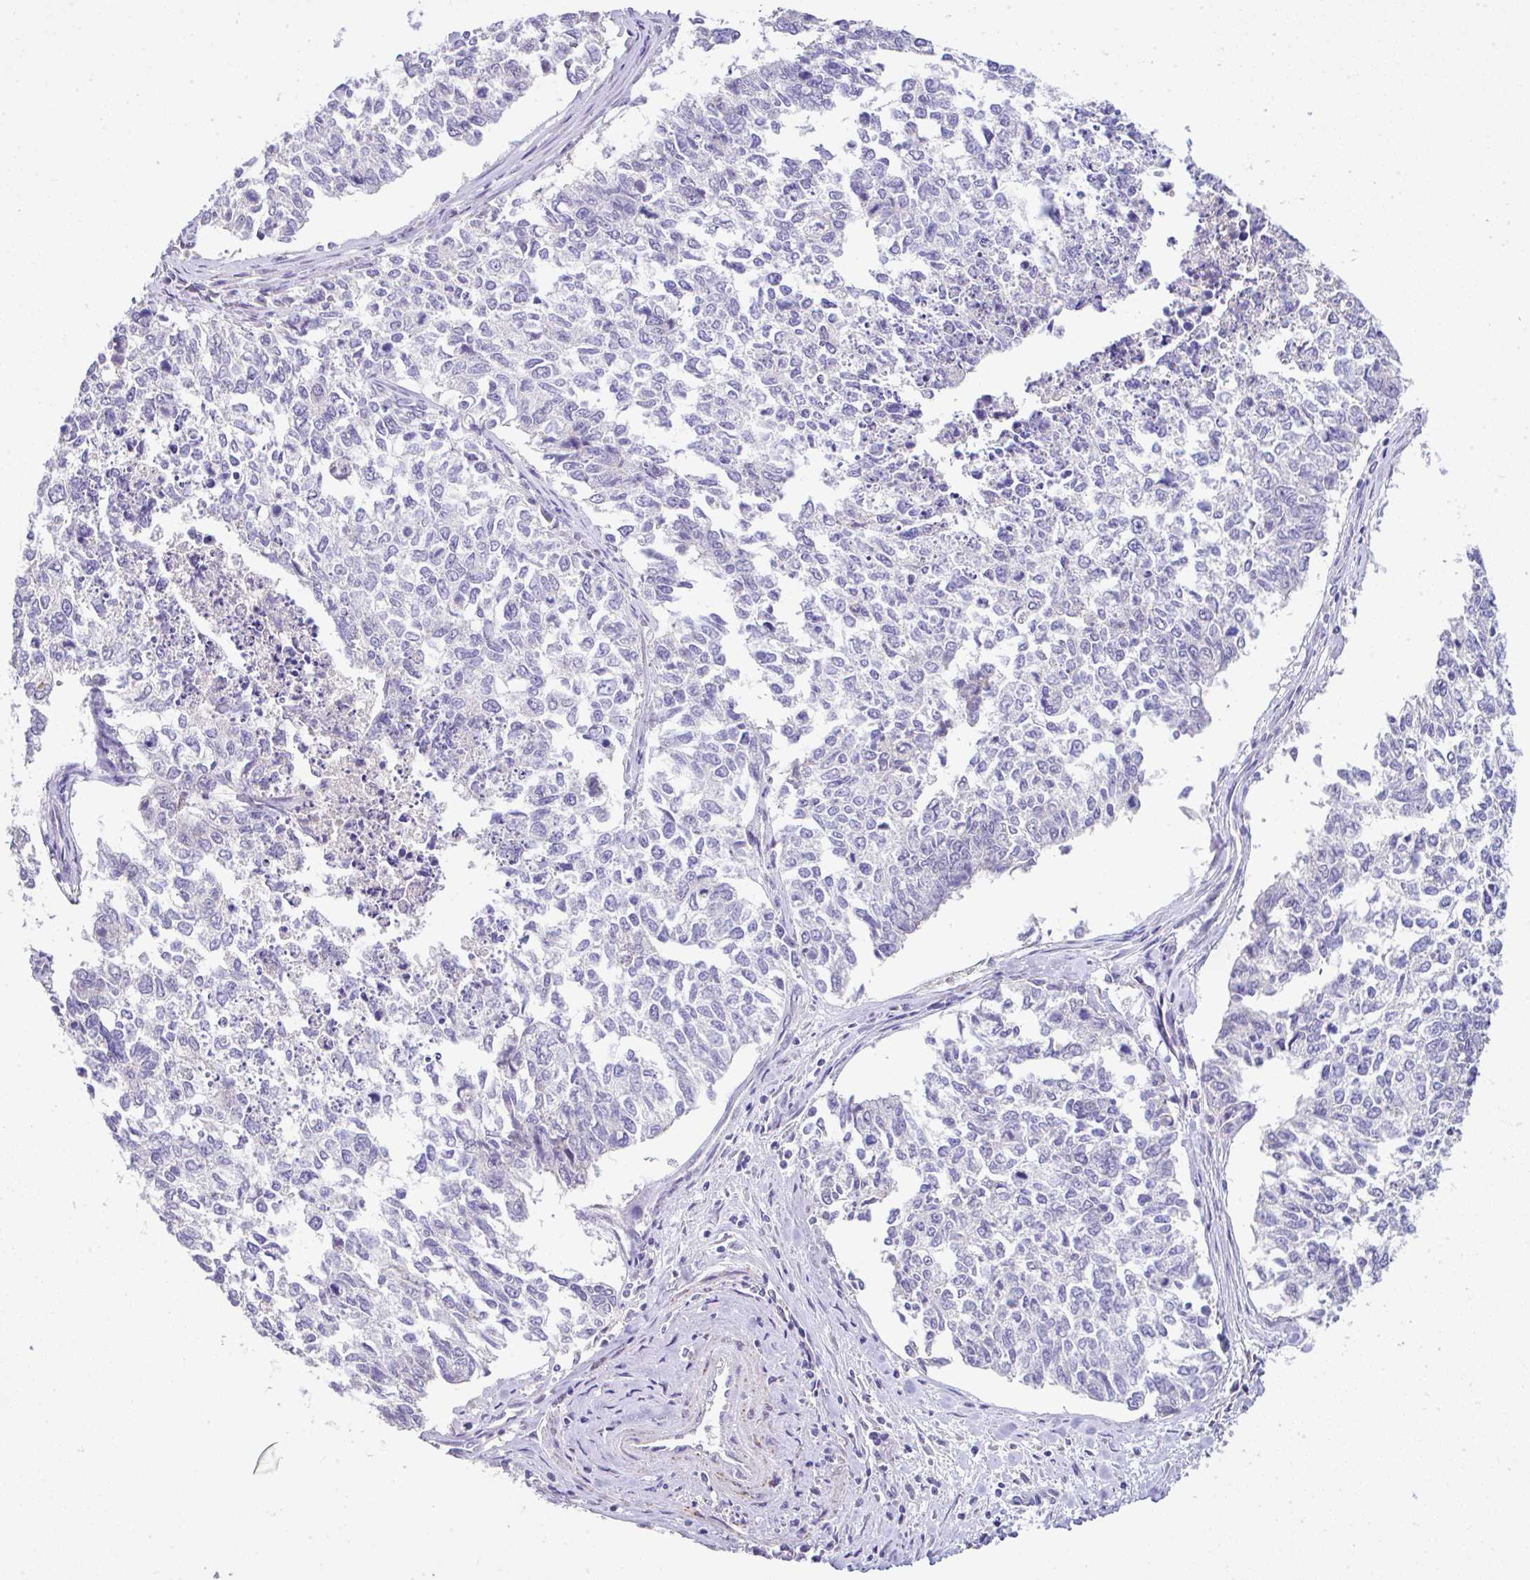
{"staining": {"intensity": "negative", "quantity": "none", "location": "none"}, "tissue": "cervical cancer", "cell_type": "Tumor cells", "image_type": "cancer", "snomed": [{"axis": "morphology", "description": "Adenocarcinoma, NOS"}, {"axis": "topography", "description": "Cervix"}], "caption": "Immunohistochemical staining of human cervical cancer (adenocarcinoma) demonstrates no significant positivity in tumor cells.", "gene": "CTU1", "patient": {"sex": "female", "age": 63}}